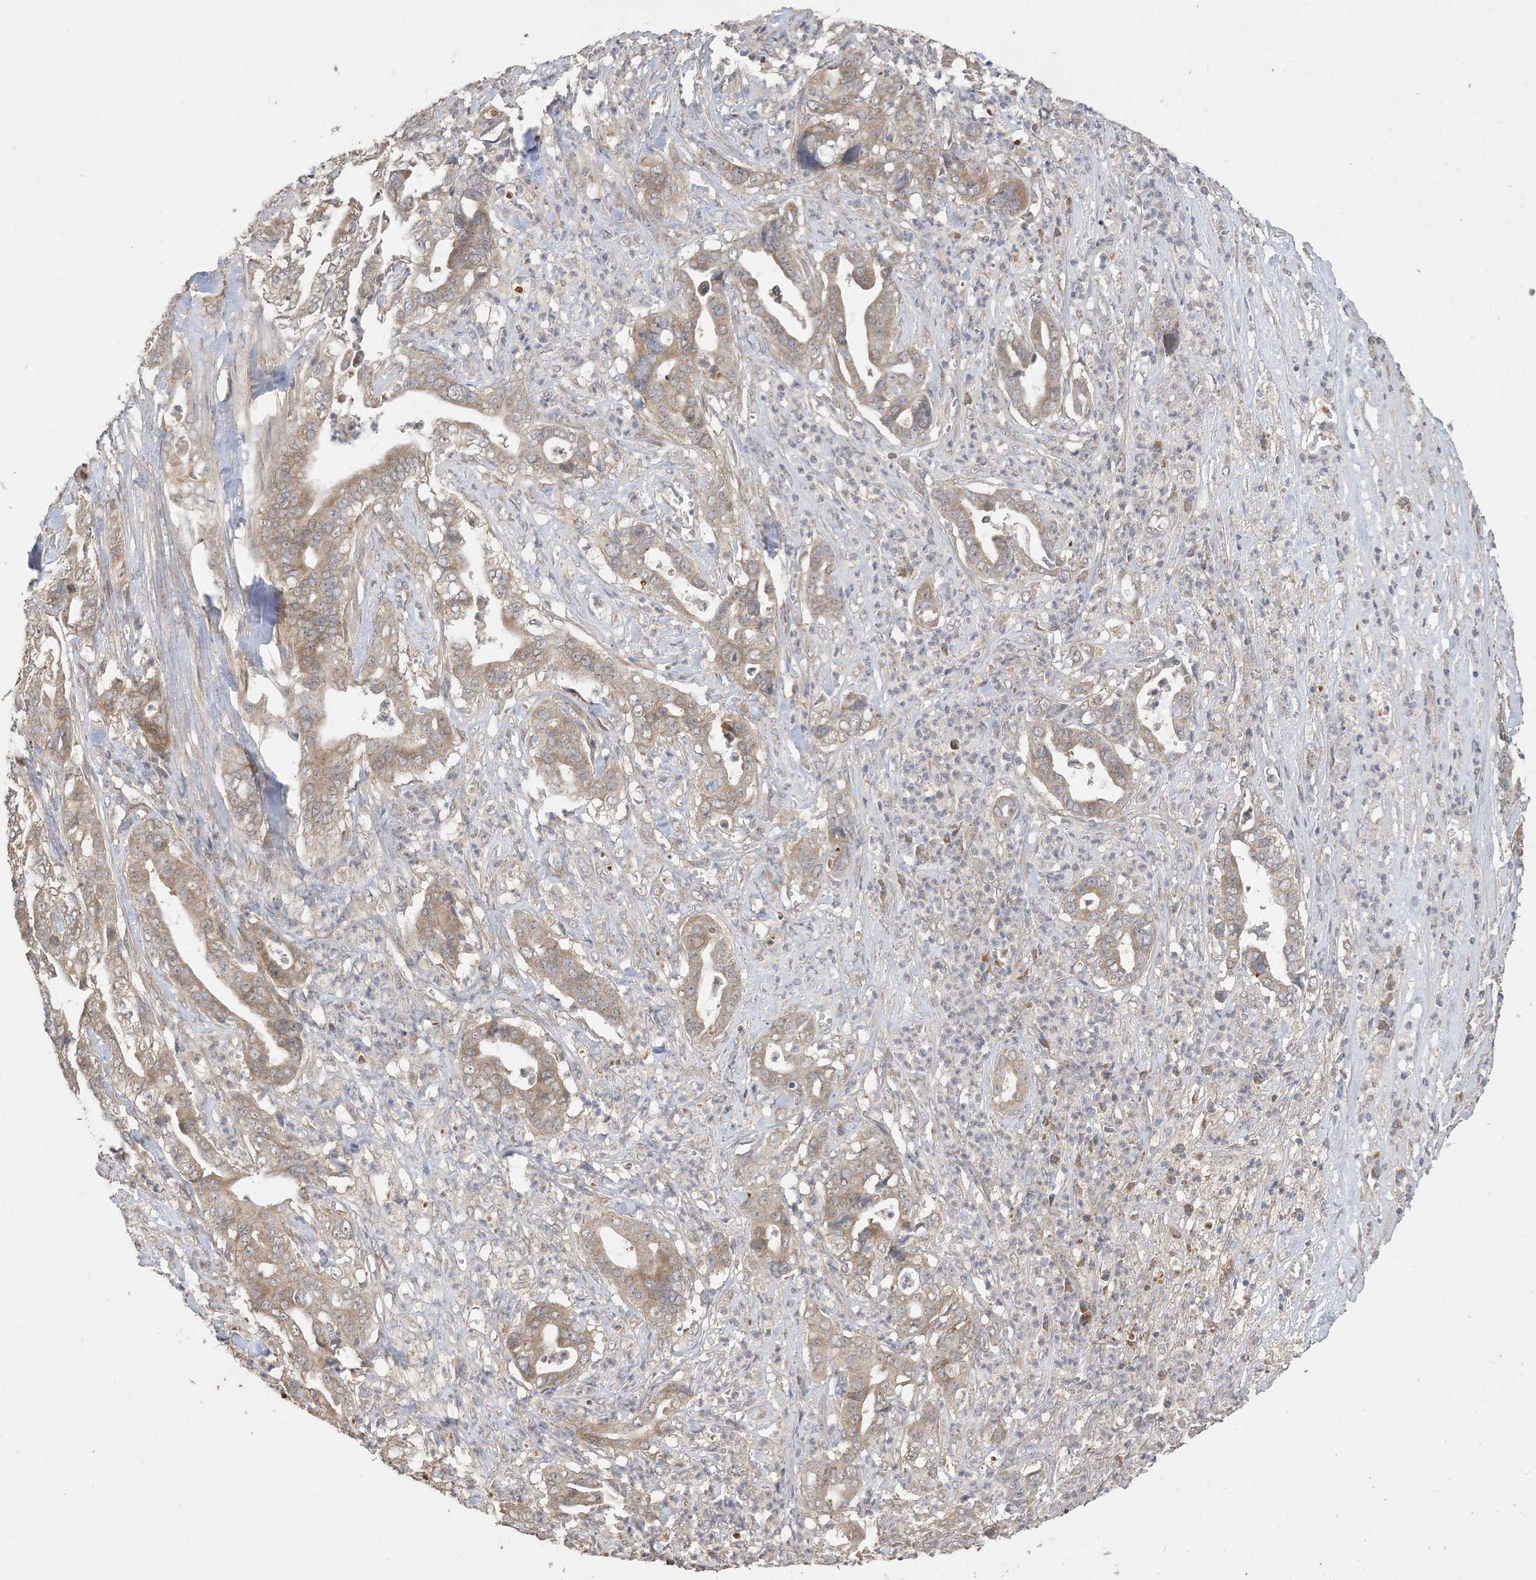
{"staining": {"intensity": "moderate", "quantity": ">75%", "location": "cytoplasmic/membranous"}, "tissue": "liver cancer", "cell_type": "Tumor cells", "image_type": "cancer", "snomed": [{"axis": "morphology", "description": "Cholangiocarcinoma"}, {"axis": "topography", "description": "Liver"}], "caption": "DAB (3,3'-diaminobenzidine) immunohistochemical staining of human liver cholangiocarcinoma shows moderate cytoplasmic/membranous protein positivity in approximately >75% of tumor cells. (IHC, brightfield microscopy, high magnification).", "gene": "SIRT3", "patient": {"sex": "female", "age": 61}}